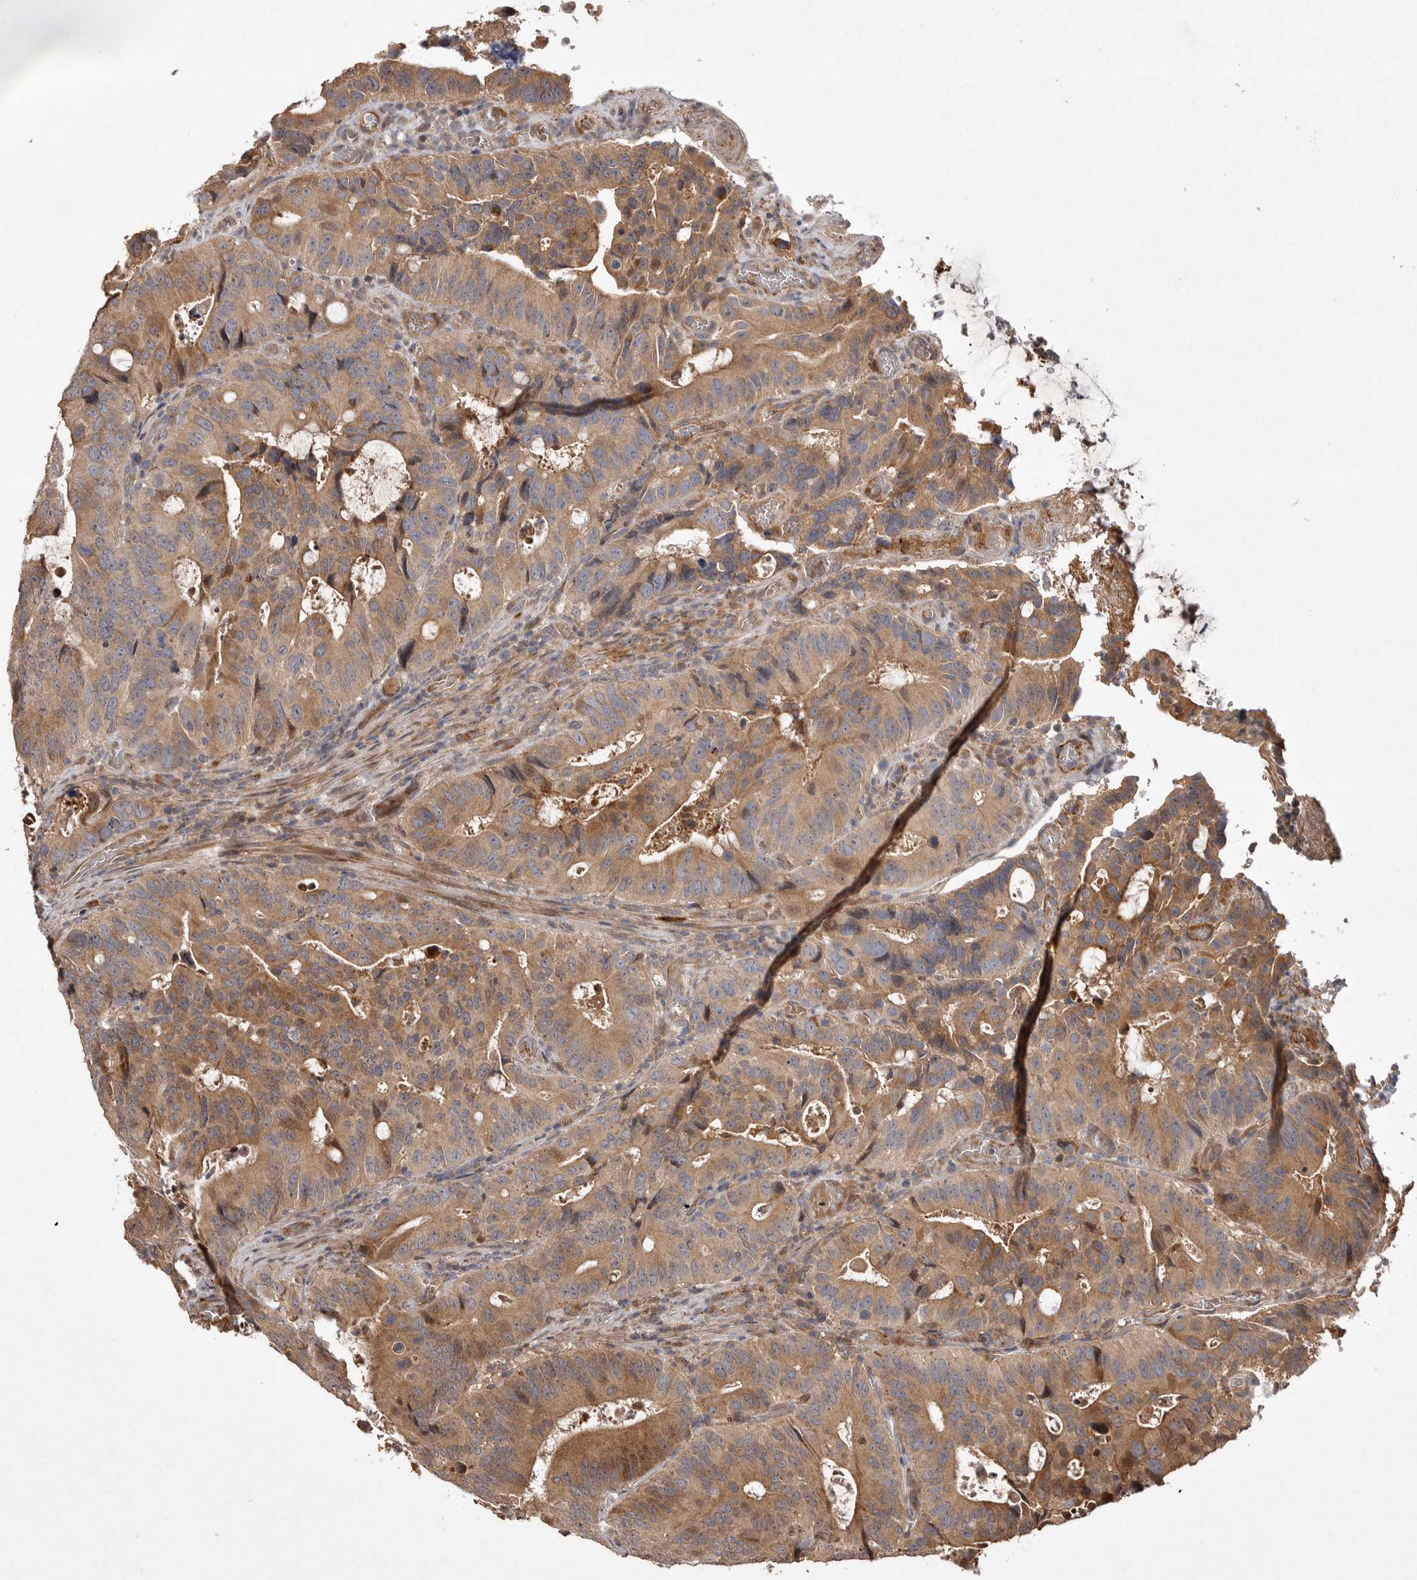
{"staining": {"intensity": "moderate", "quantity": ">75%", "location": "cytoplasmic/membranous"}, "tissue": "colorectal cancer", "cell_type": "Tumor cells", "image_type": "cancer", "snomed": [{"axis": "morphology", "description": "Adenocarcinoma, NOS"}, {"axis": "topography", "description": "Colon"}], "caption": "Tumor cells show medium levels of moderate cytoplasmic/membranous staining in about >75% of cells in colorectal cancer.", "gene": "VN1R4", "patient": {"sex": "male", "age": 83}}